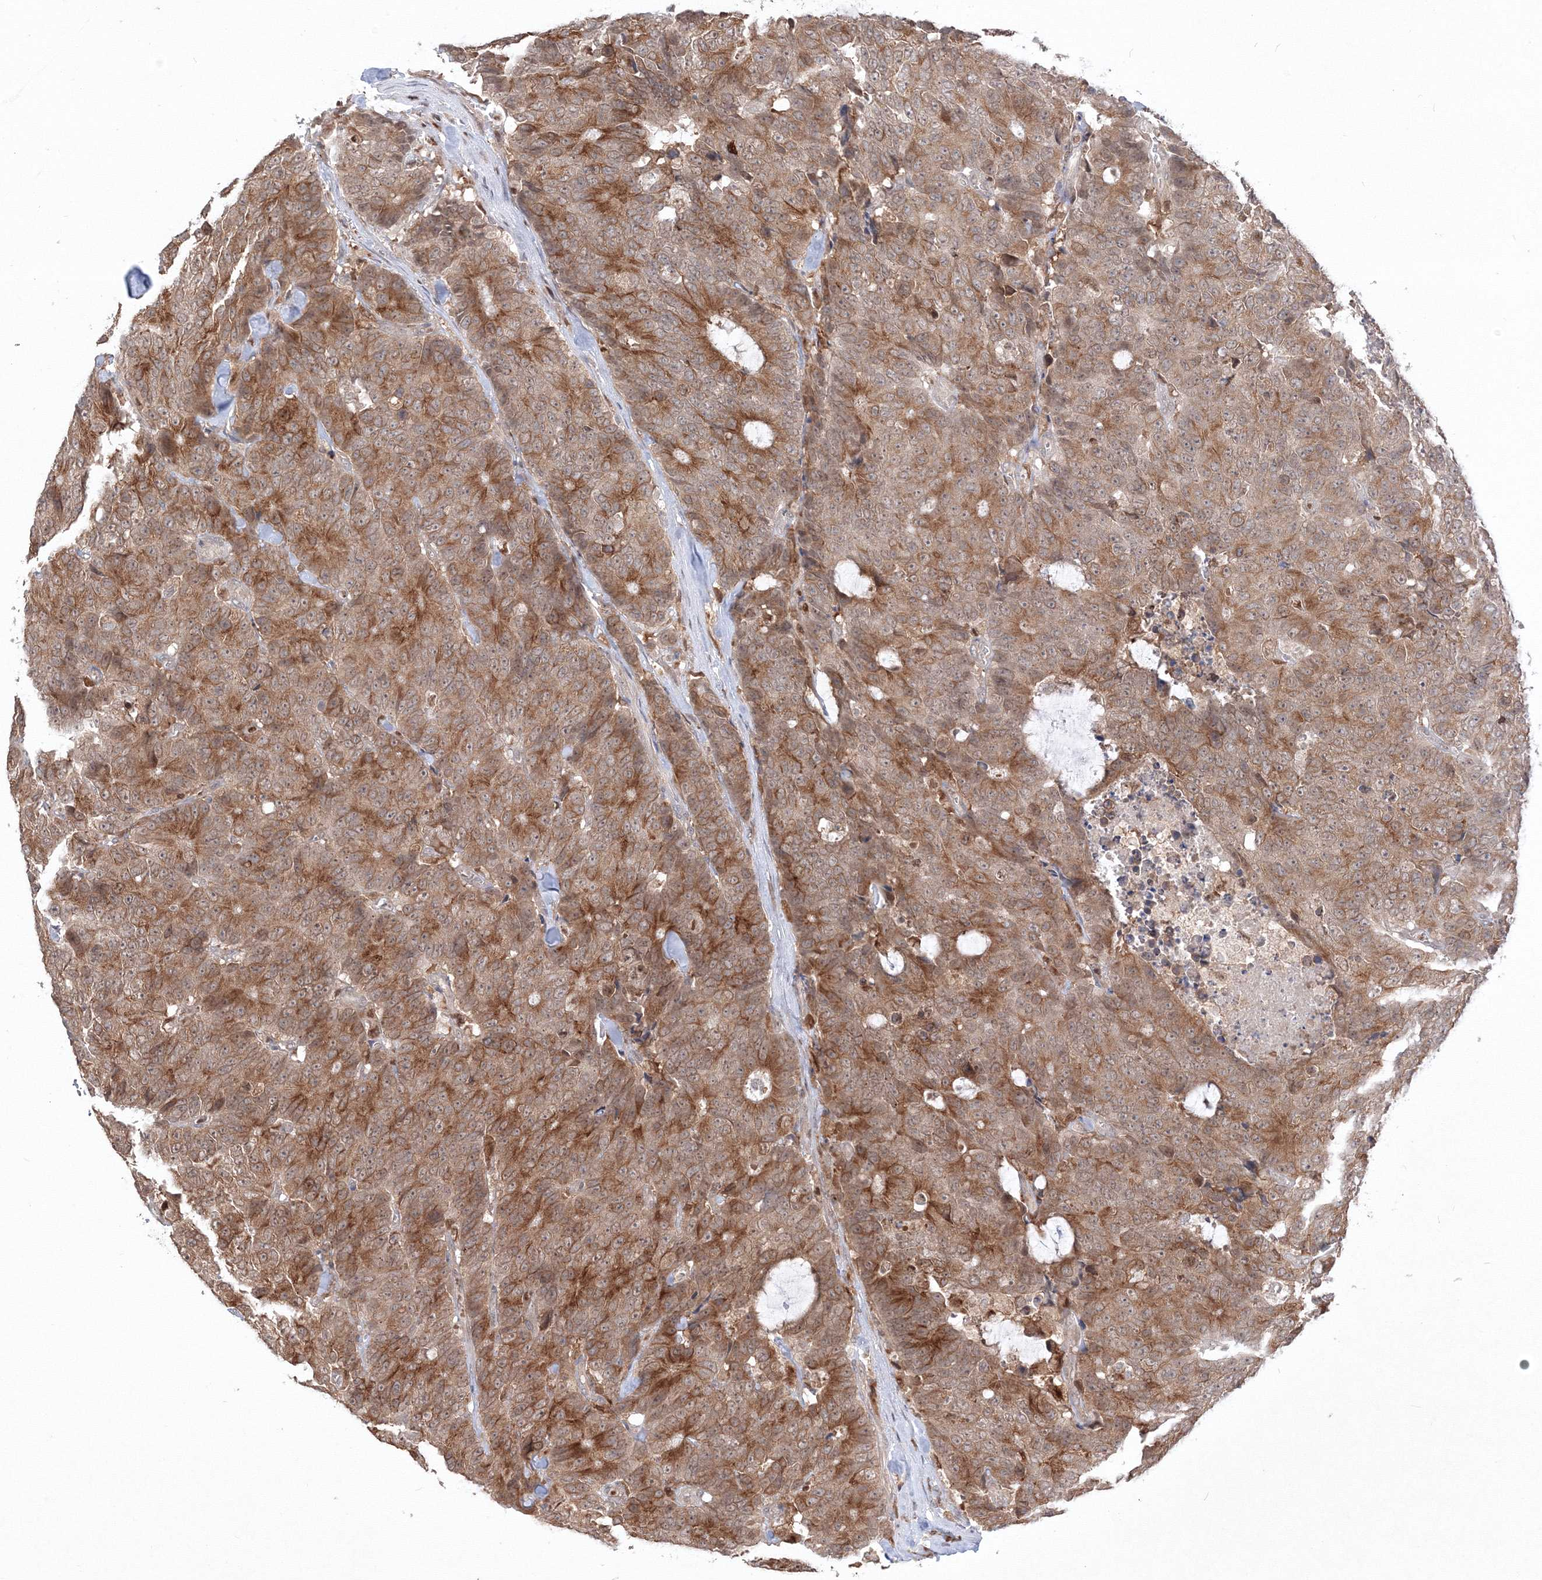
{"staining": {"intensity": "moderate", "quantity": ">75%", "location": "cytoplasmic/membranous"}, "tissue": "colorectal cancer", "cell_type": "Tumor cells", "image_type": "cancer", "snomed": [{"axis": "morphology", "description": "Adenocarcinoma, NOS"}, {"axis": "topography", "description": "Colon"}], "caption": "Adenocarcinoma (colorectal) was stained to show a protein in brown. There is medium levels of moderate cytoplasmic/membranous staining in approximately >75% of tumor cells.", "gene": "TMEM50B", "patient": {"sex": "female", "age": 86}}